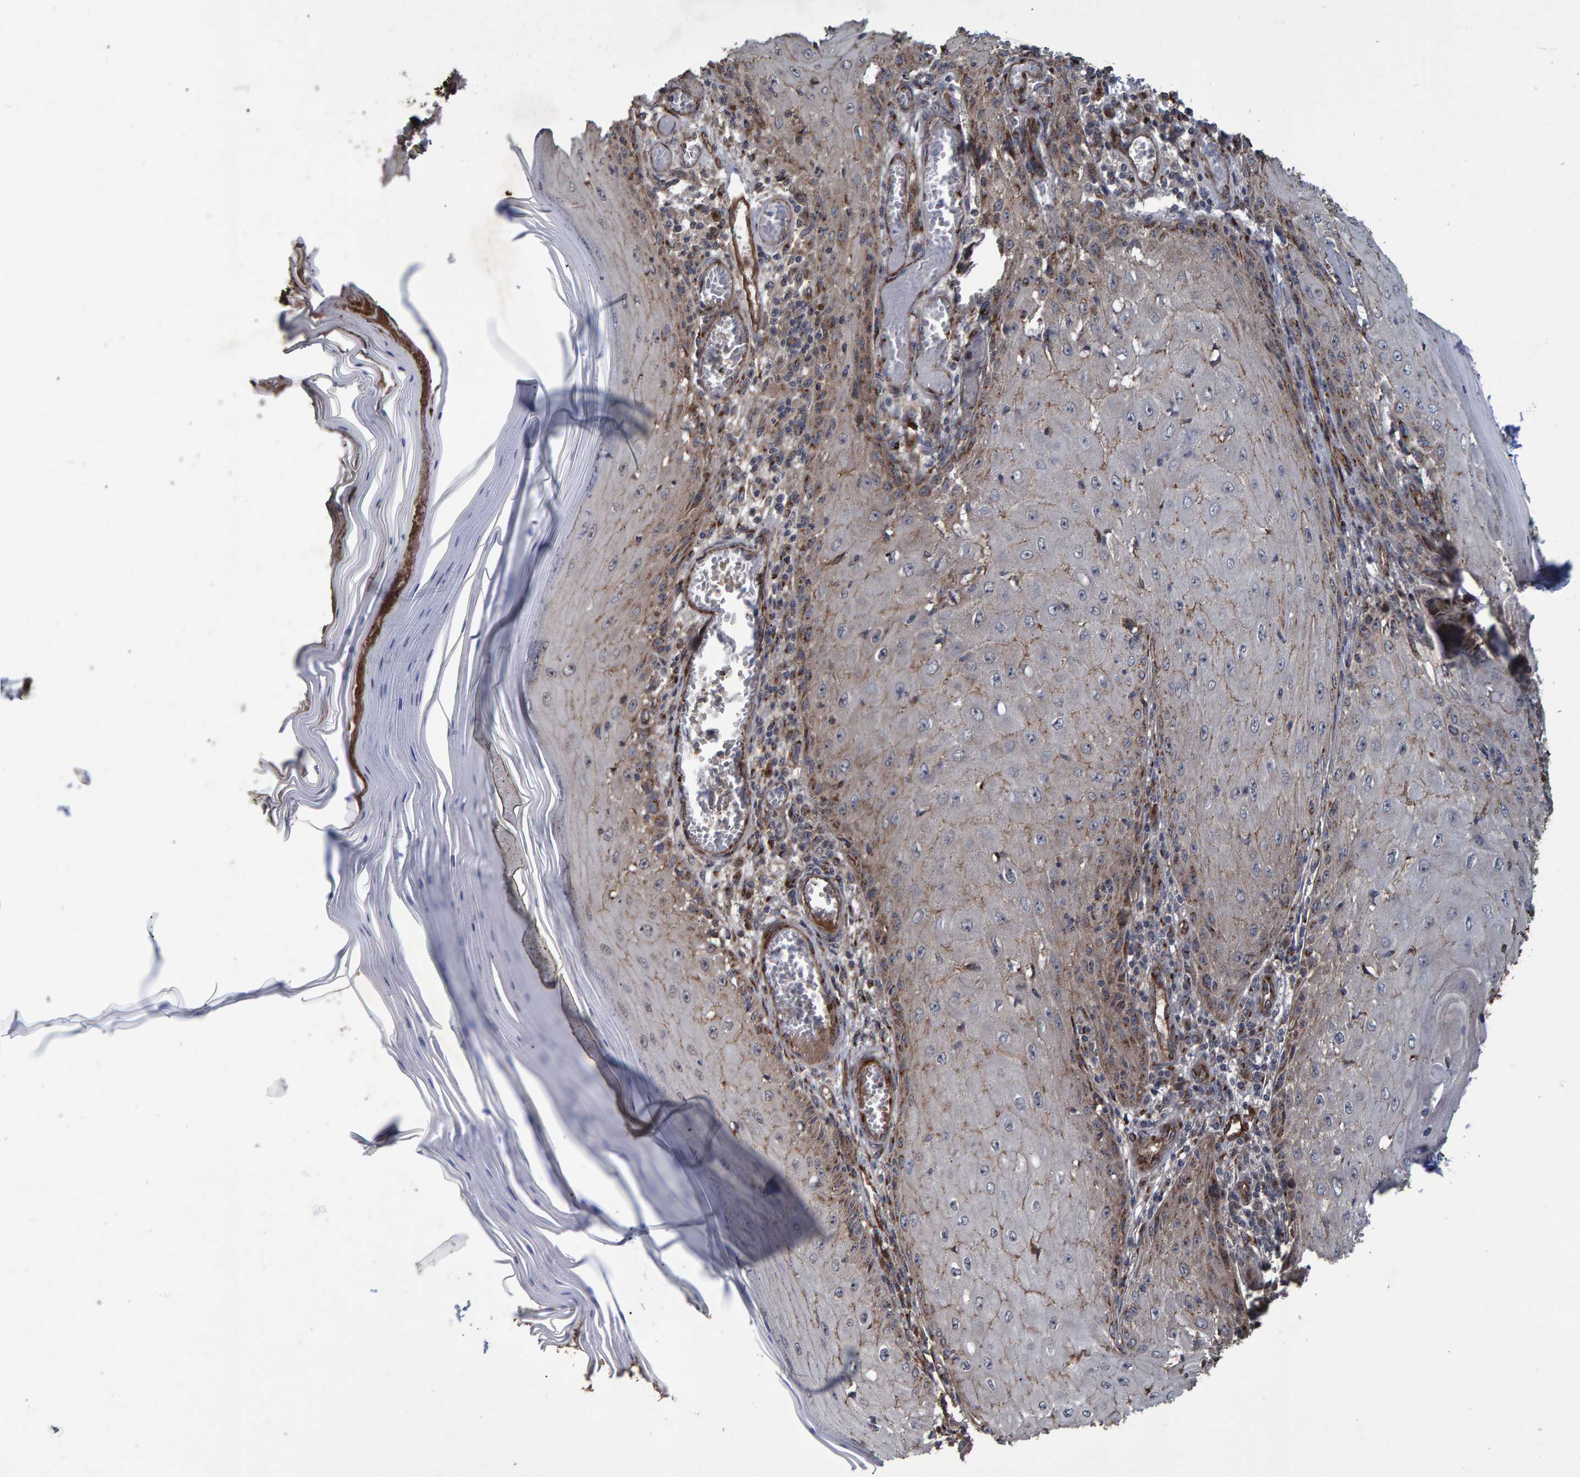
{"staining": {"intensity": "moderate", "quantity": "<25%", "location": "cytoplasmic/membranous"}, "tissue": "skin cancer", "cell_type": "Tumor cells", "image_type": "cancer", "snomed": [{"axis": "morphology", "description": "Squamous cell carcinoma, NOS"}, {"axis": "topography", "description": "Skin"}], "caption": "Protein analysis of skin cancer tissue displays moderate cytoplasmic/membranous staining in about <25% of tumor cells.", "gene": "TRIM68", "patient": {"sex": "female", "age": 73}}